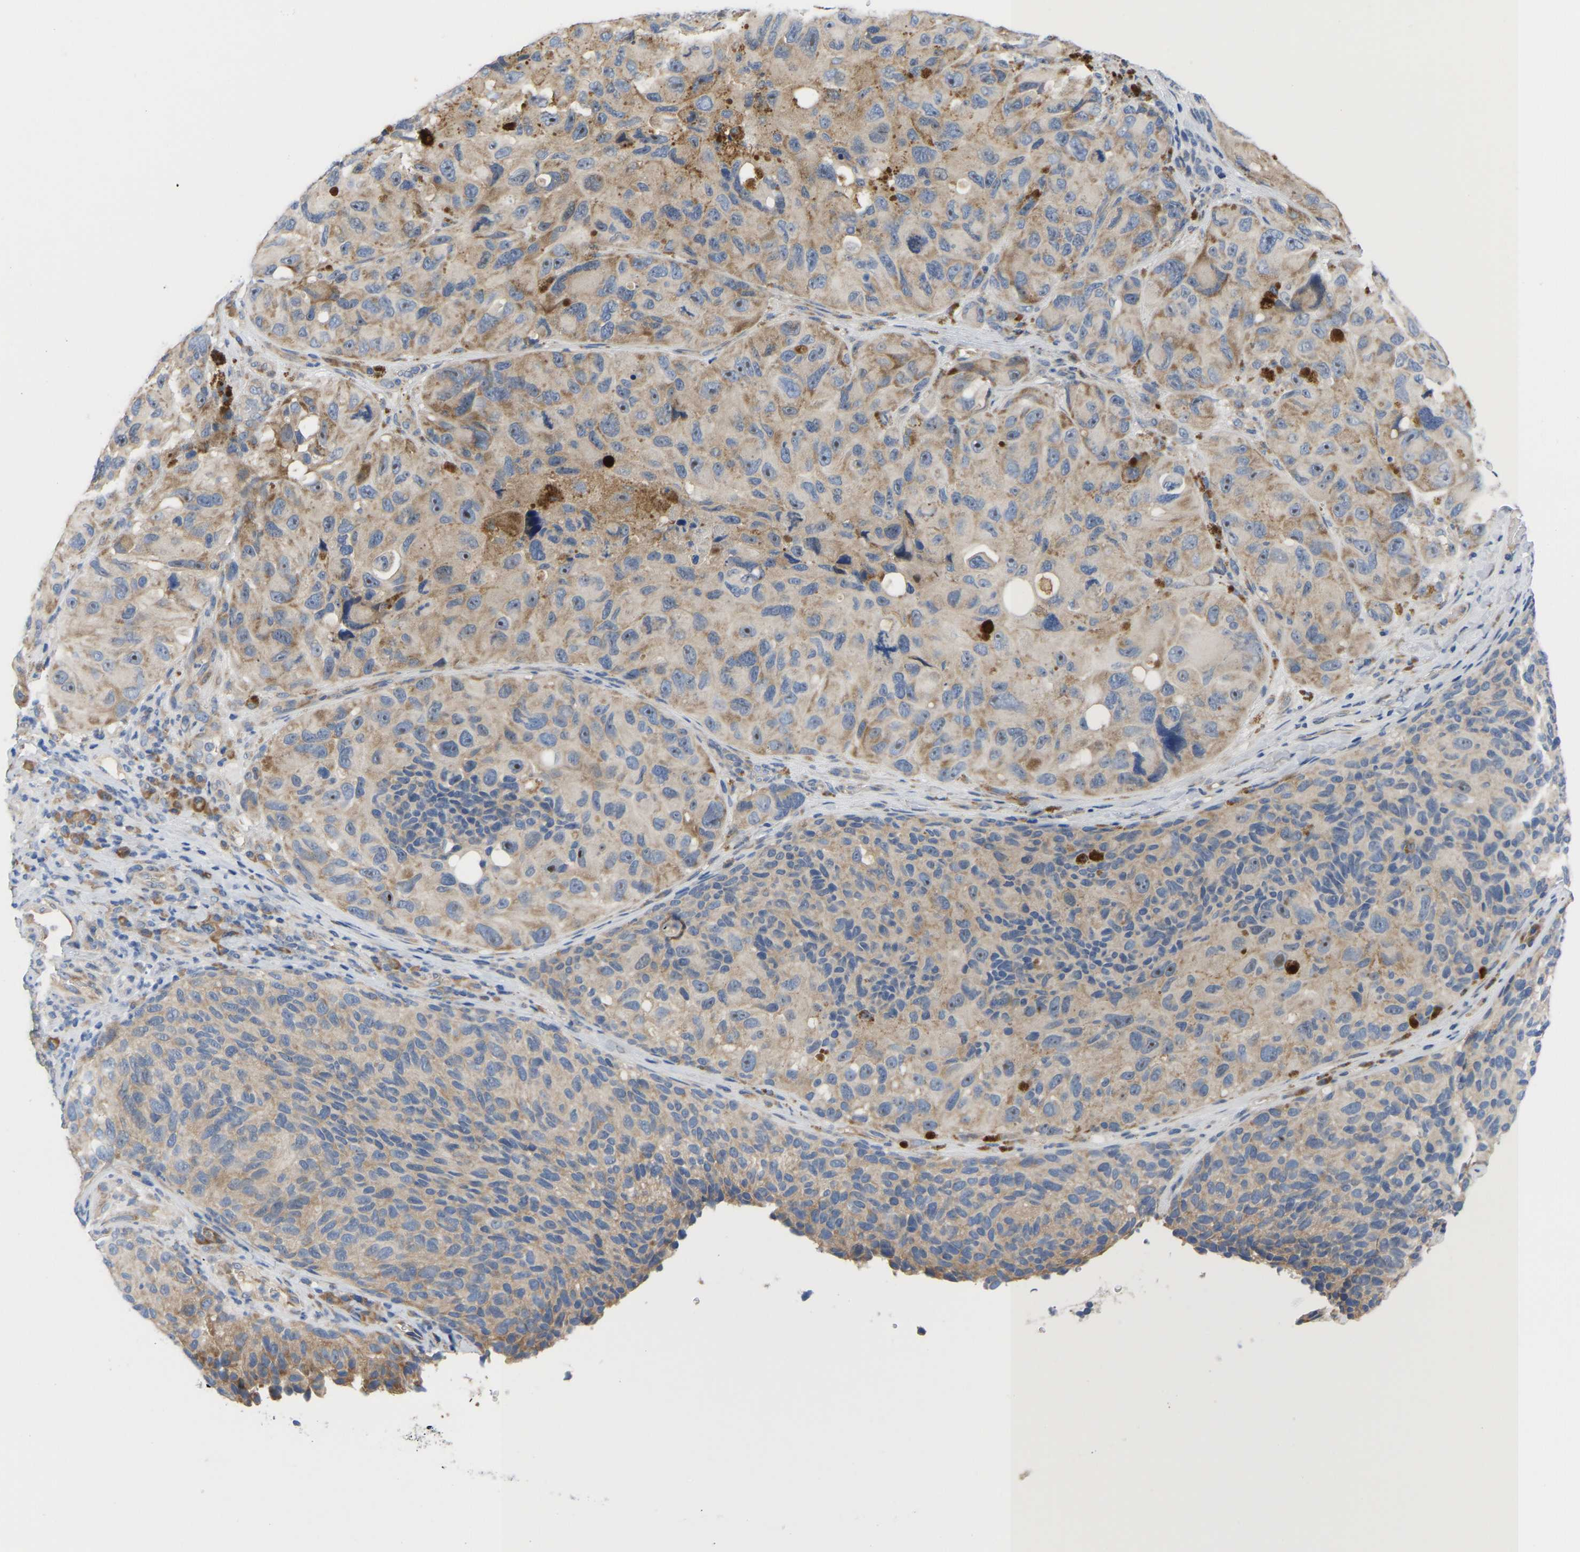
{"staining": {"intensity": "weak", "quantity": "25%-75%", "location": "cytoplasmic/membranous,nuclear"}, "tissue": "melanoma", "cell_type": "Tumor cells", "image_type": "cancer", "snomed": [{"axis": "morphology", "description": "Malignant melanoma, NOS"}, {"axis": "topography", "description": "Skin"}], "caption": "Melanoma was stained to show a protein in brown. There is low levels of weak cytoplasmic/membranous and nuclear positivity in about 25%-75% of tumor cells.", "gene": "ABCA10", "patient": {"sex": "female", "age": 73}}